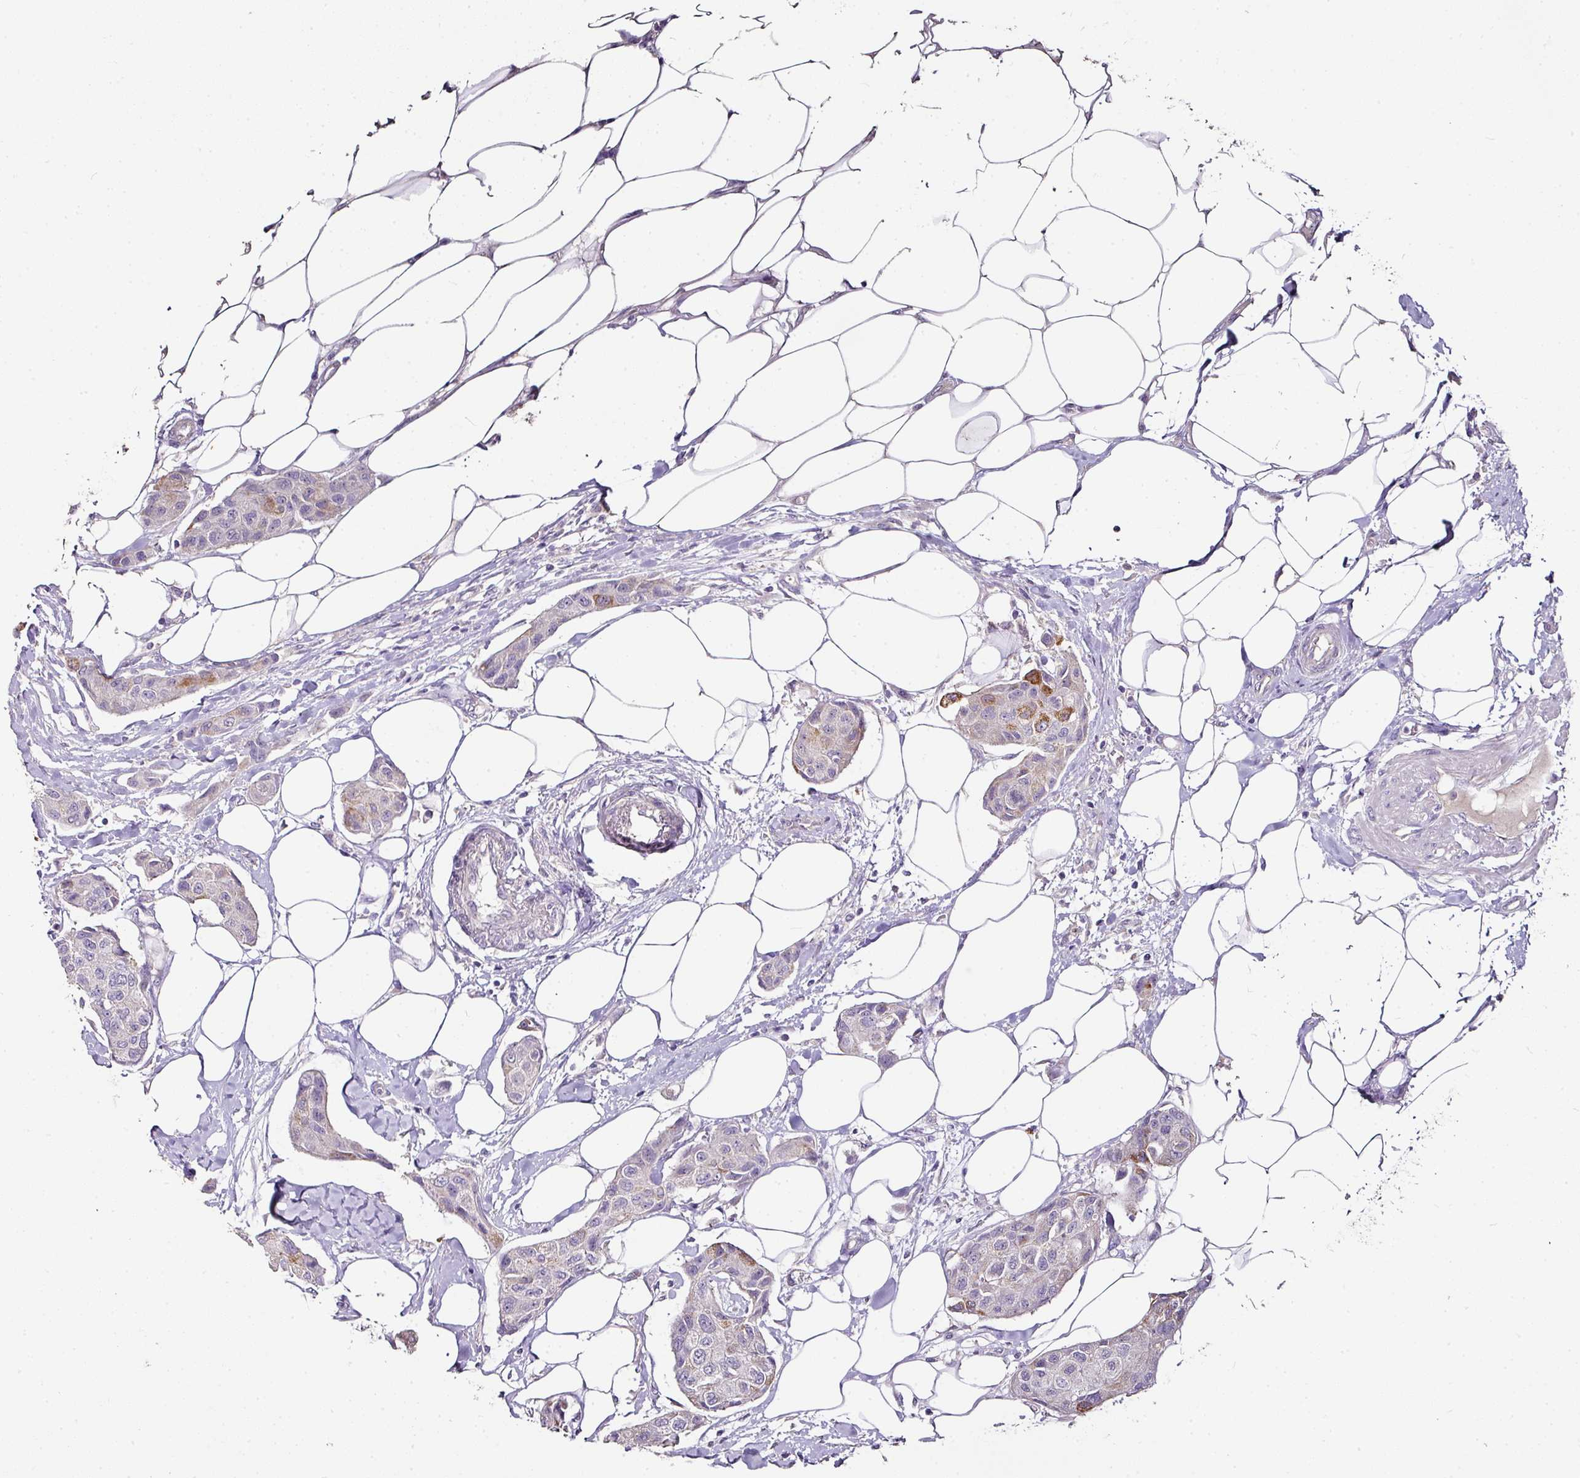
{"staining": {"intensity": "moderate", "quantity": "<25%", "location": "cytoplasmic/membranous"}, "tissue": "breast cancer", "cell_type": "Tumor cells", "image_type": "cancer", "snomed": [{"axis": "morphology", "description": "Duct carcinoma"}, {"axis": "topography", "description": "Breast"}, {"axis": "topography", "description": "Lymph node"}], "caption": "Brown immunohistochemical staining in human breast invasive ductal carcinoma demonstrates moderate cytoplasmic/membranous expression in approximately <25% of tumor cells.", "gene": "SKIC2", "patient": {"sex": "female", "age": 80}}